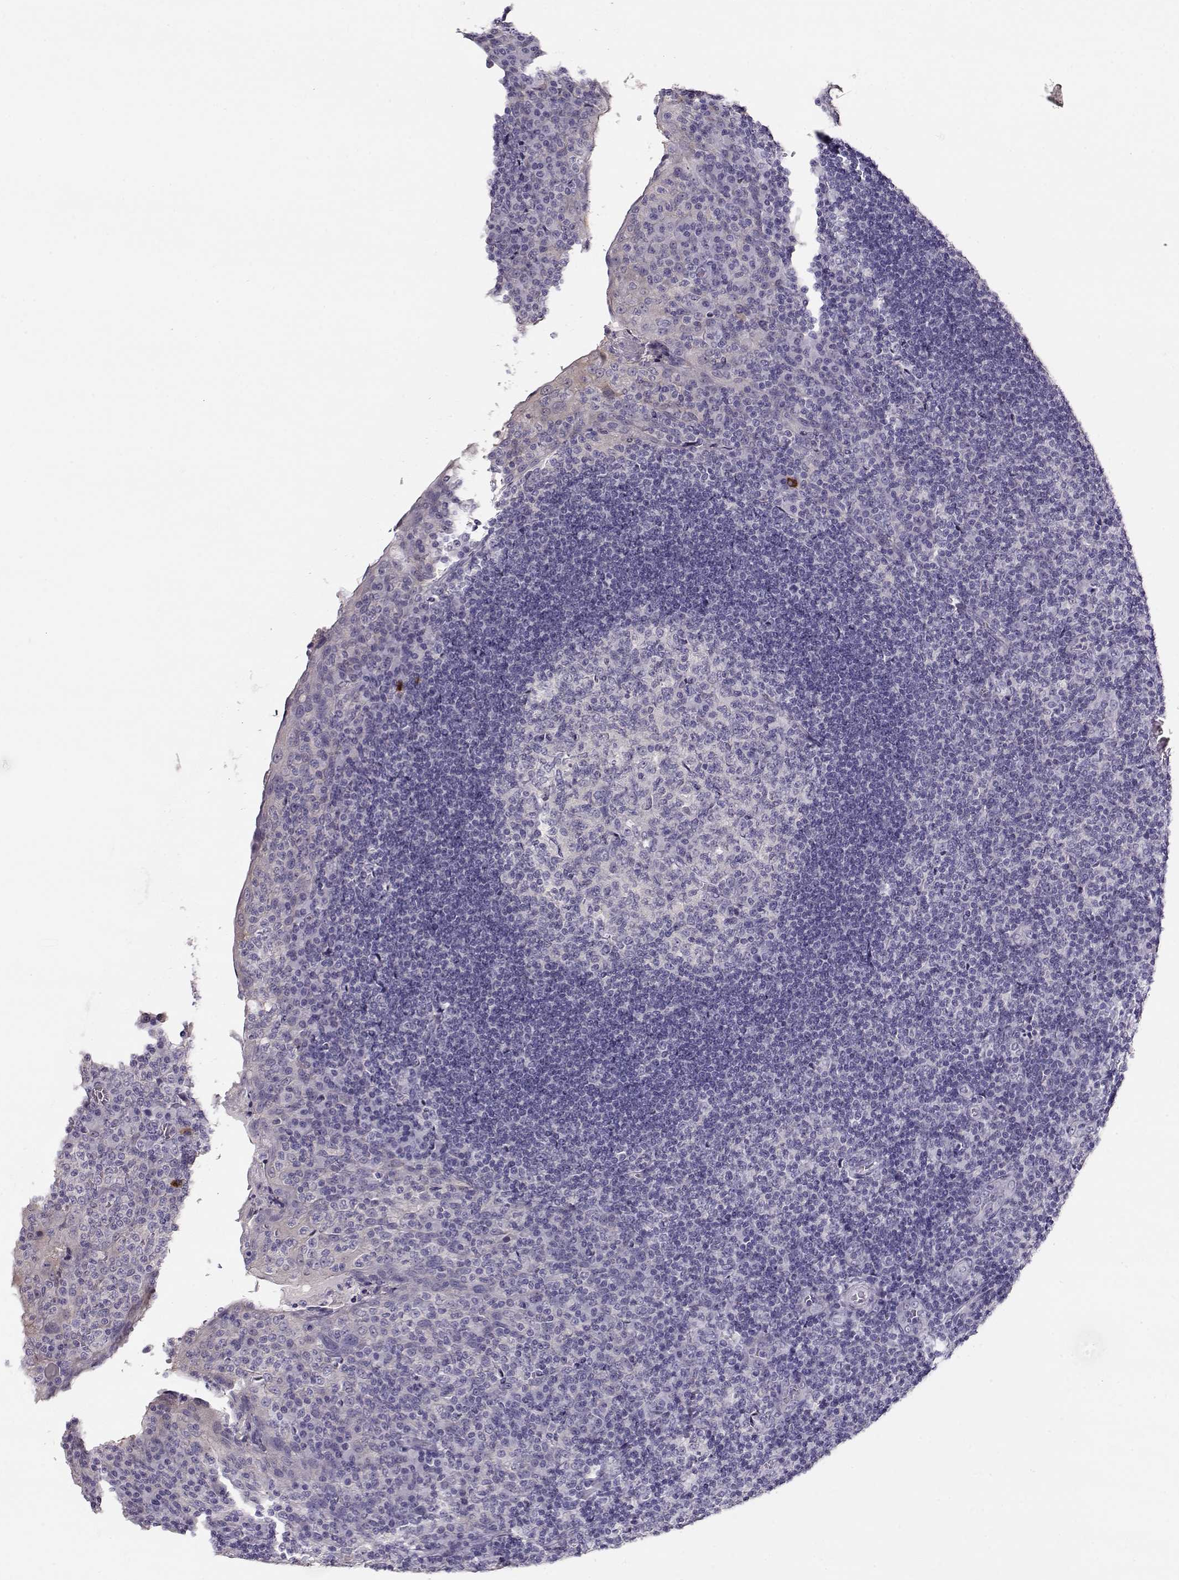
{"staining": {"intensity": "negative", "quantity": "none", "location": "none"}, "tissue": "tonsil", "cell_type": "Germinal center cells", "image_type": "normal", "snomed": [{"axis": "morphology", "description": "Normal tissue, NOS"}, {"axis": "topography", "description": "Tonsil"}], "caption": "The photomicrograph shows no significant staining in germinal center cells of tonsil.", "gene": "NDRG4", "patient": {"sex": "male", "age": 17}}